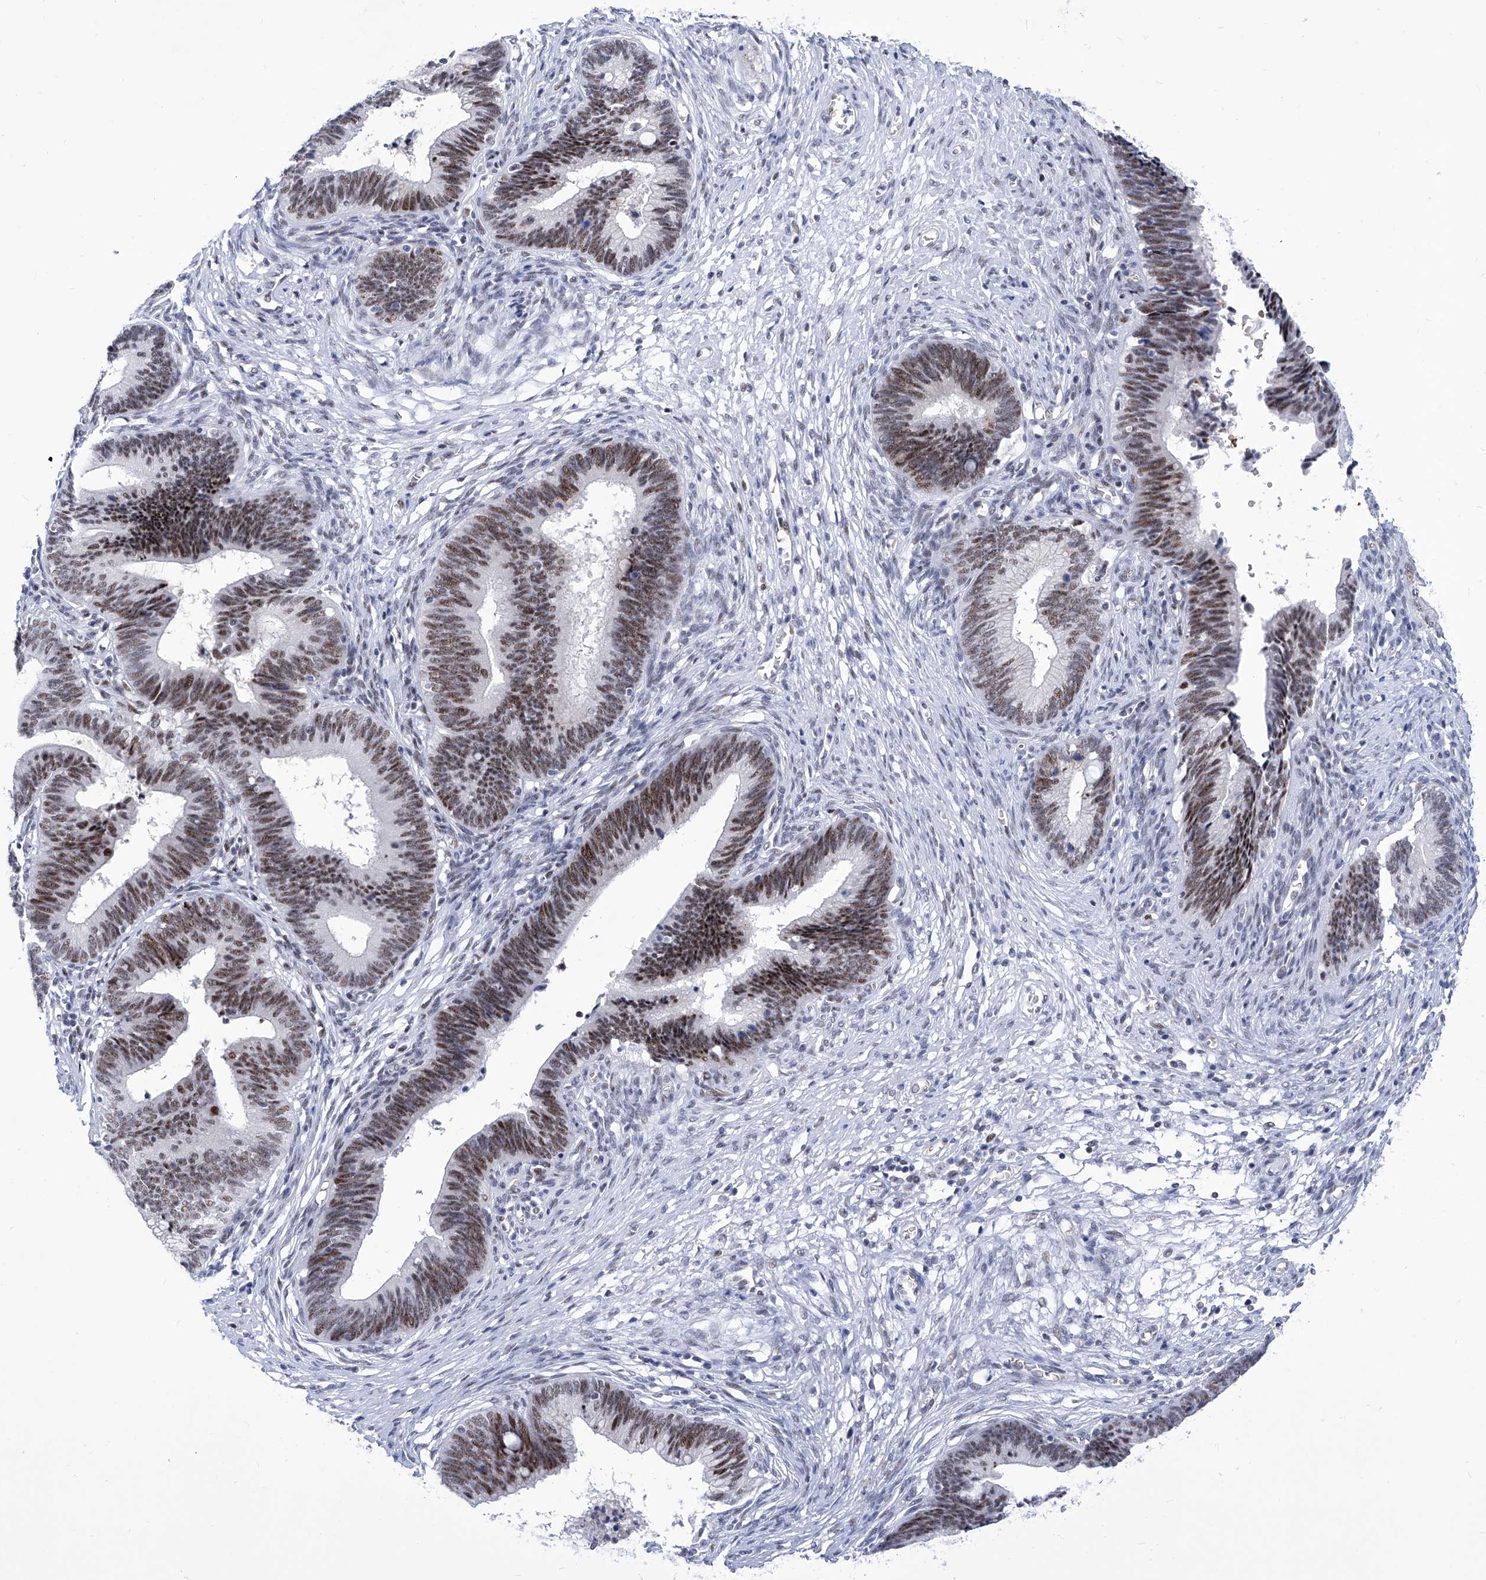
{"staining": {"intensity": "moderate", "quantity": ">75%", "location": "nuclear"}, "tissue": "cervical cancer", "cell_type": "Tumor cells", "image_type": "cancer", "snomed": [{"axis": "morphology", "description": "Adenocarcinoma, NOS"}, {"axis": "topography", "description": "Cervix"}], "caption": "Immunohistochemistry (IHC) (DAB) staining of cervical adenocarcinoma reveals moderate nuclear protein staining in approximately >75% of tumor cells.", "gene": "SART1", "patient": {"sex": "female", "age": 44}}